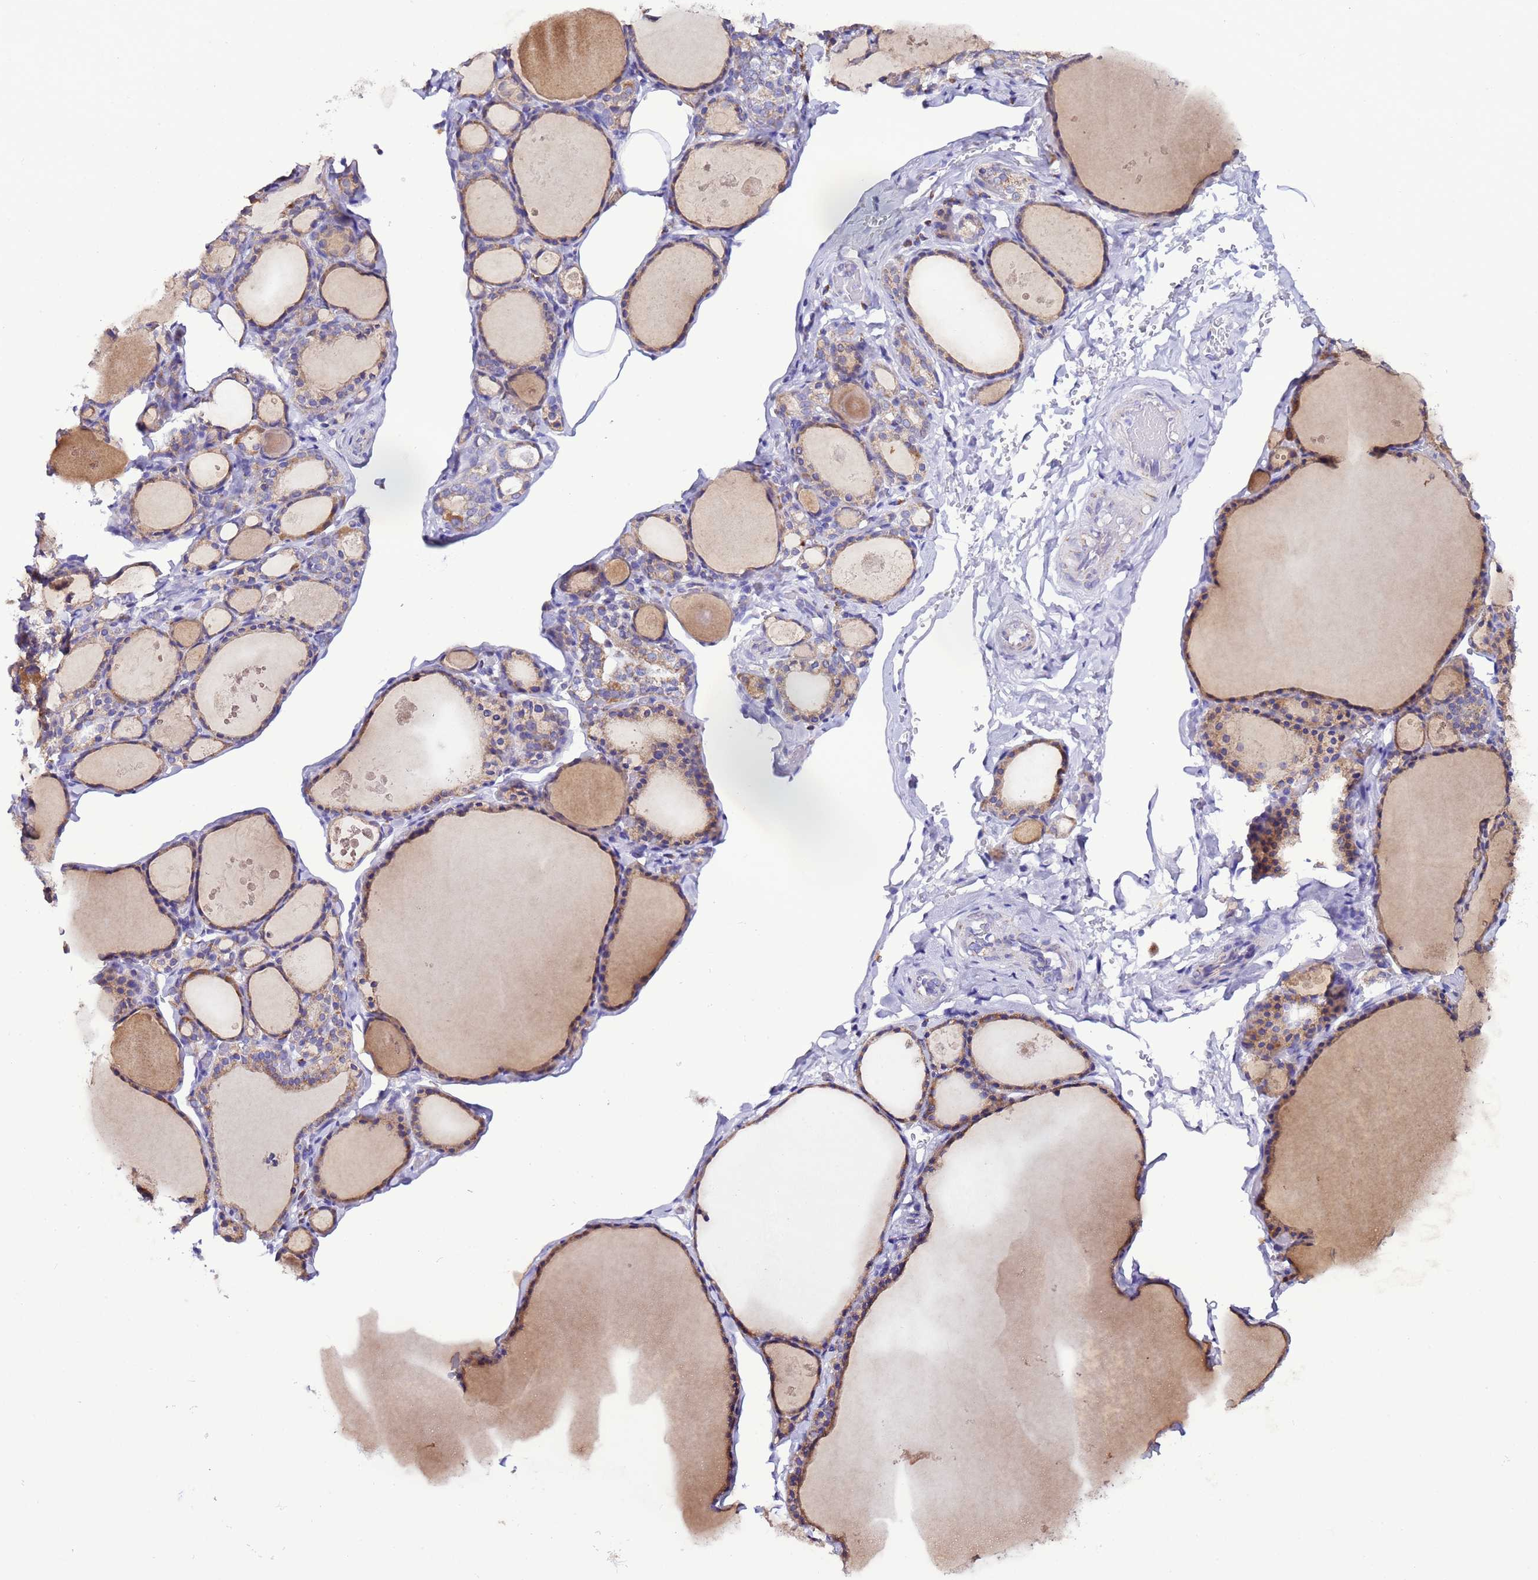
{"staining": {"intensity": "moderate", "quantity": "25%-75%", "location": "cytoplasmic/membranous"}, "tissue": "thyroid gland", "cell_type": "Glandular cells", "image_type": "normal", "snomed": [{"axis": "morphology", "description": "Normal tissue, NOS"}, {"axis": "topography", "description": "Thyroid gland"}], "caption": "This image reveals immunohistochemistry (IHC) staining of unremarkable human thyroid gland, with medium moderate cytoplasmic/membranous staining in approximately 25%-75% of glandular cells.", "gene": "AHI1", "patient": {"sex": "male", "age": 56}}